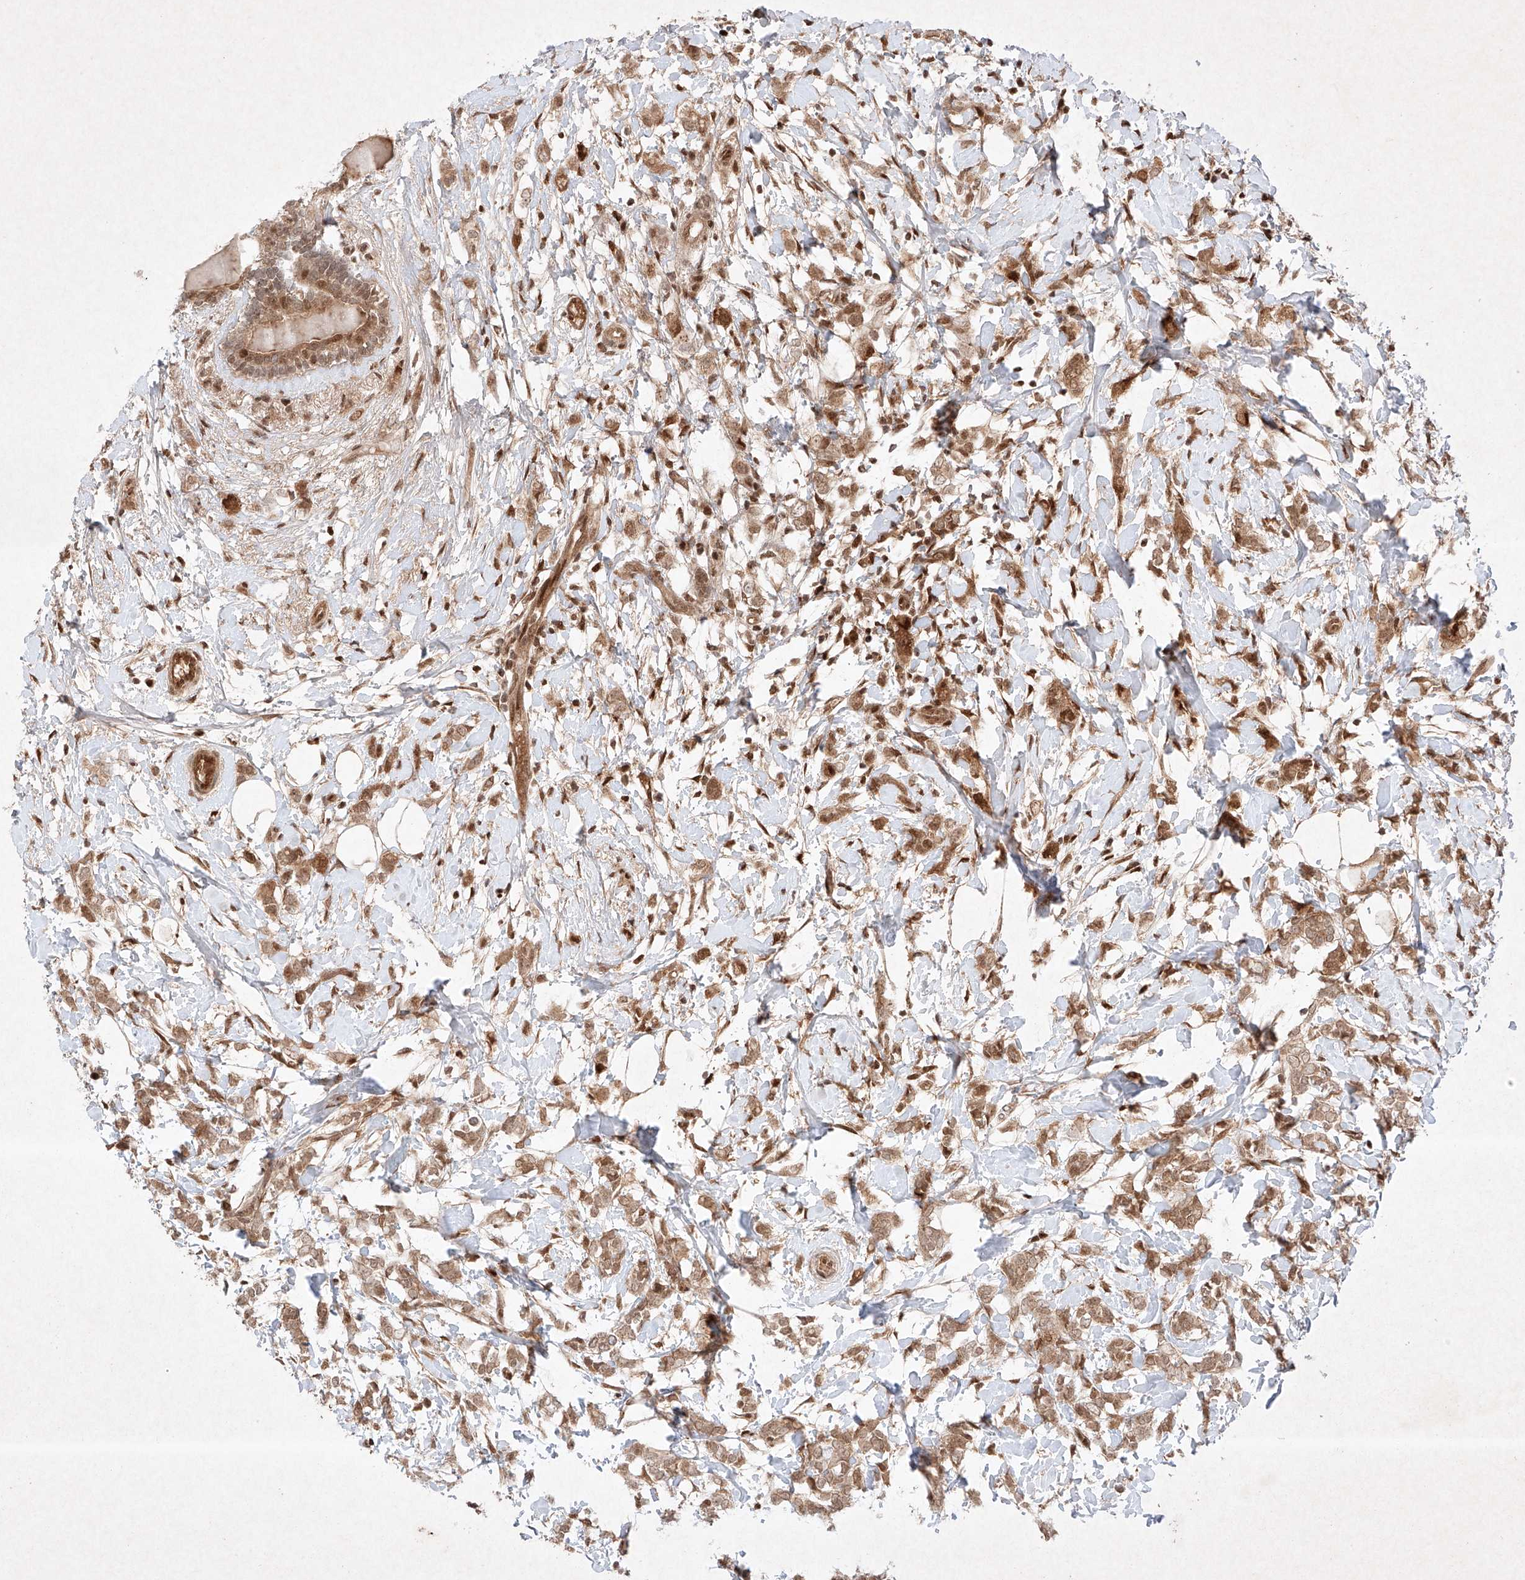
{"staining": {"intensity": "moderate", "quantity": ">75%", "location": "cytoplasmic/membranous,nuclear"}, "tissue": "breast cancer", "cell_type": "Tumor cells", "image_type": "cancer", "snomed": [{"axis": "morphology", "description": "Normal tissue, NOS"}, {"axis": "morphology", "description": "Lobular carcinoma"}, {"axis": "topography", "description": "Breast"}], "caption": "Immunohistochemical staining of lobular carcinoma (breast) demonstrates medium levels of moderate cytoplasmic/membranous and nuclear expression in about >75% of tumor cells.", "gene": "RNF31", "patient": {"sex": "female", "age": 47}}